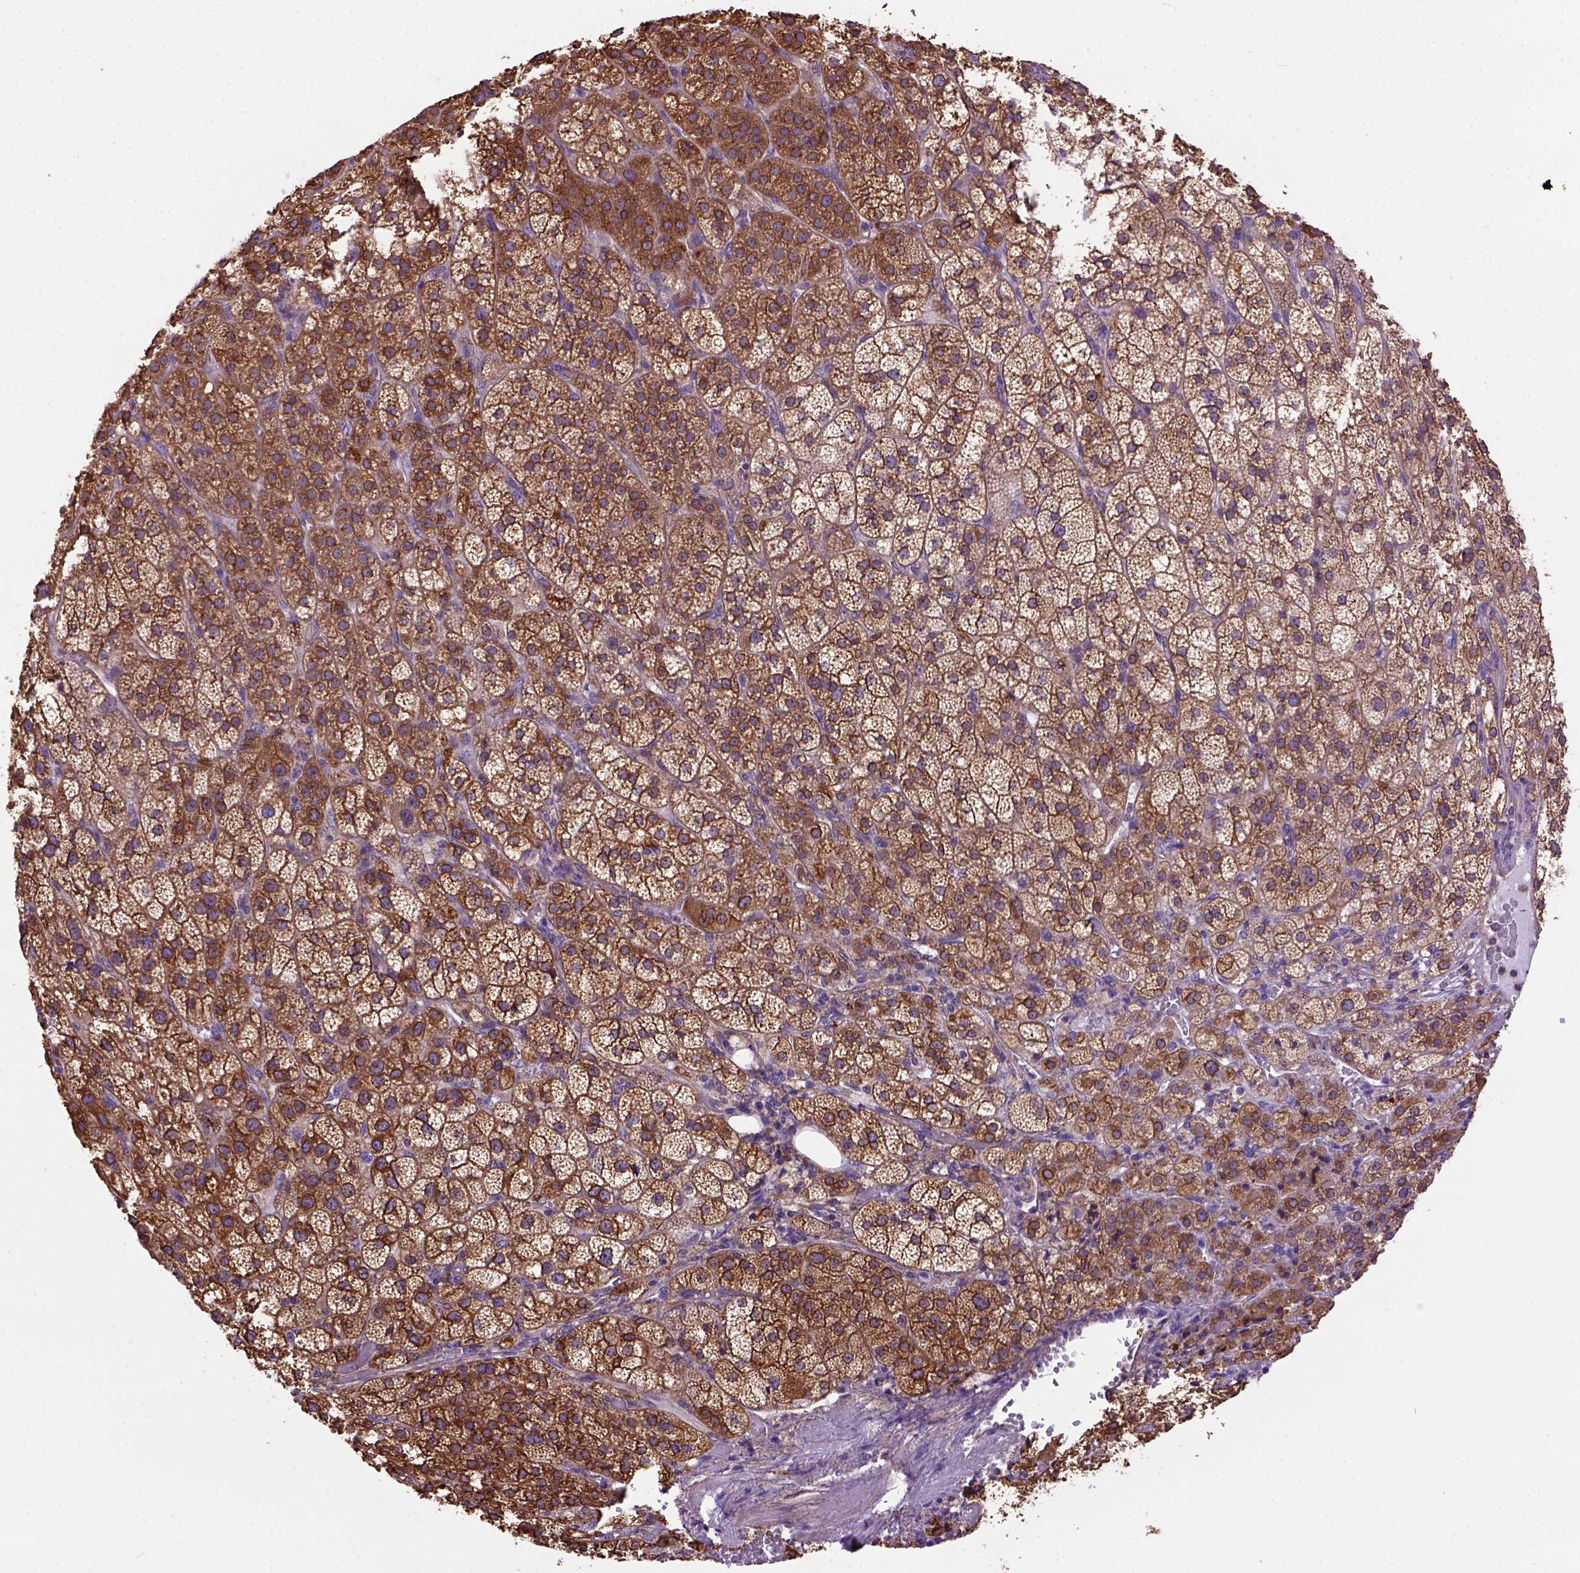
{"staining": {"intensity": "moderate", "quantity": ">75%", "location": "cytoplasmic/membranous"}, "tissue": "adrenal gland", "cell_type": "Glandular cells", "image_type": "normal", "snomed": [{"axis": "morphology", "description": "Normal tissue, NOS"}, {"axis": "topography", "description": "Adrenal gland"}], "caption": "The histopathology image shows immunohistochemical staining of benign adrenal gland. There is moderate cytoplasmic/membranous staining is appreciated in about >75% of glandular cells. The staining is performed using DAB (3,3'-diaminobenzidine) brown chromogen to label protein expression. The nuclei are counter-stained blue using hematoxylin.", "gene": "MVP", "patient": {"sex": "female", "age": 60}}